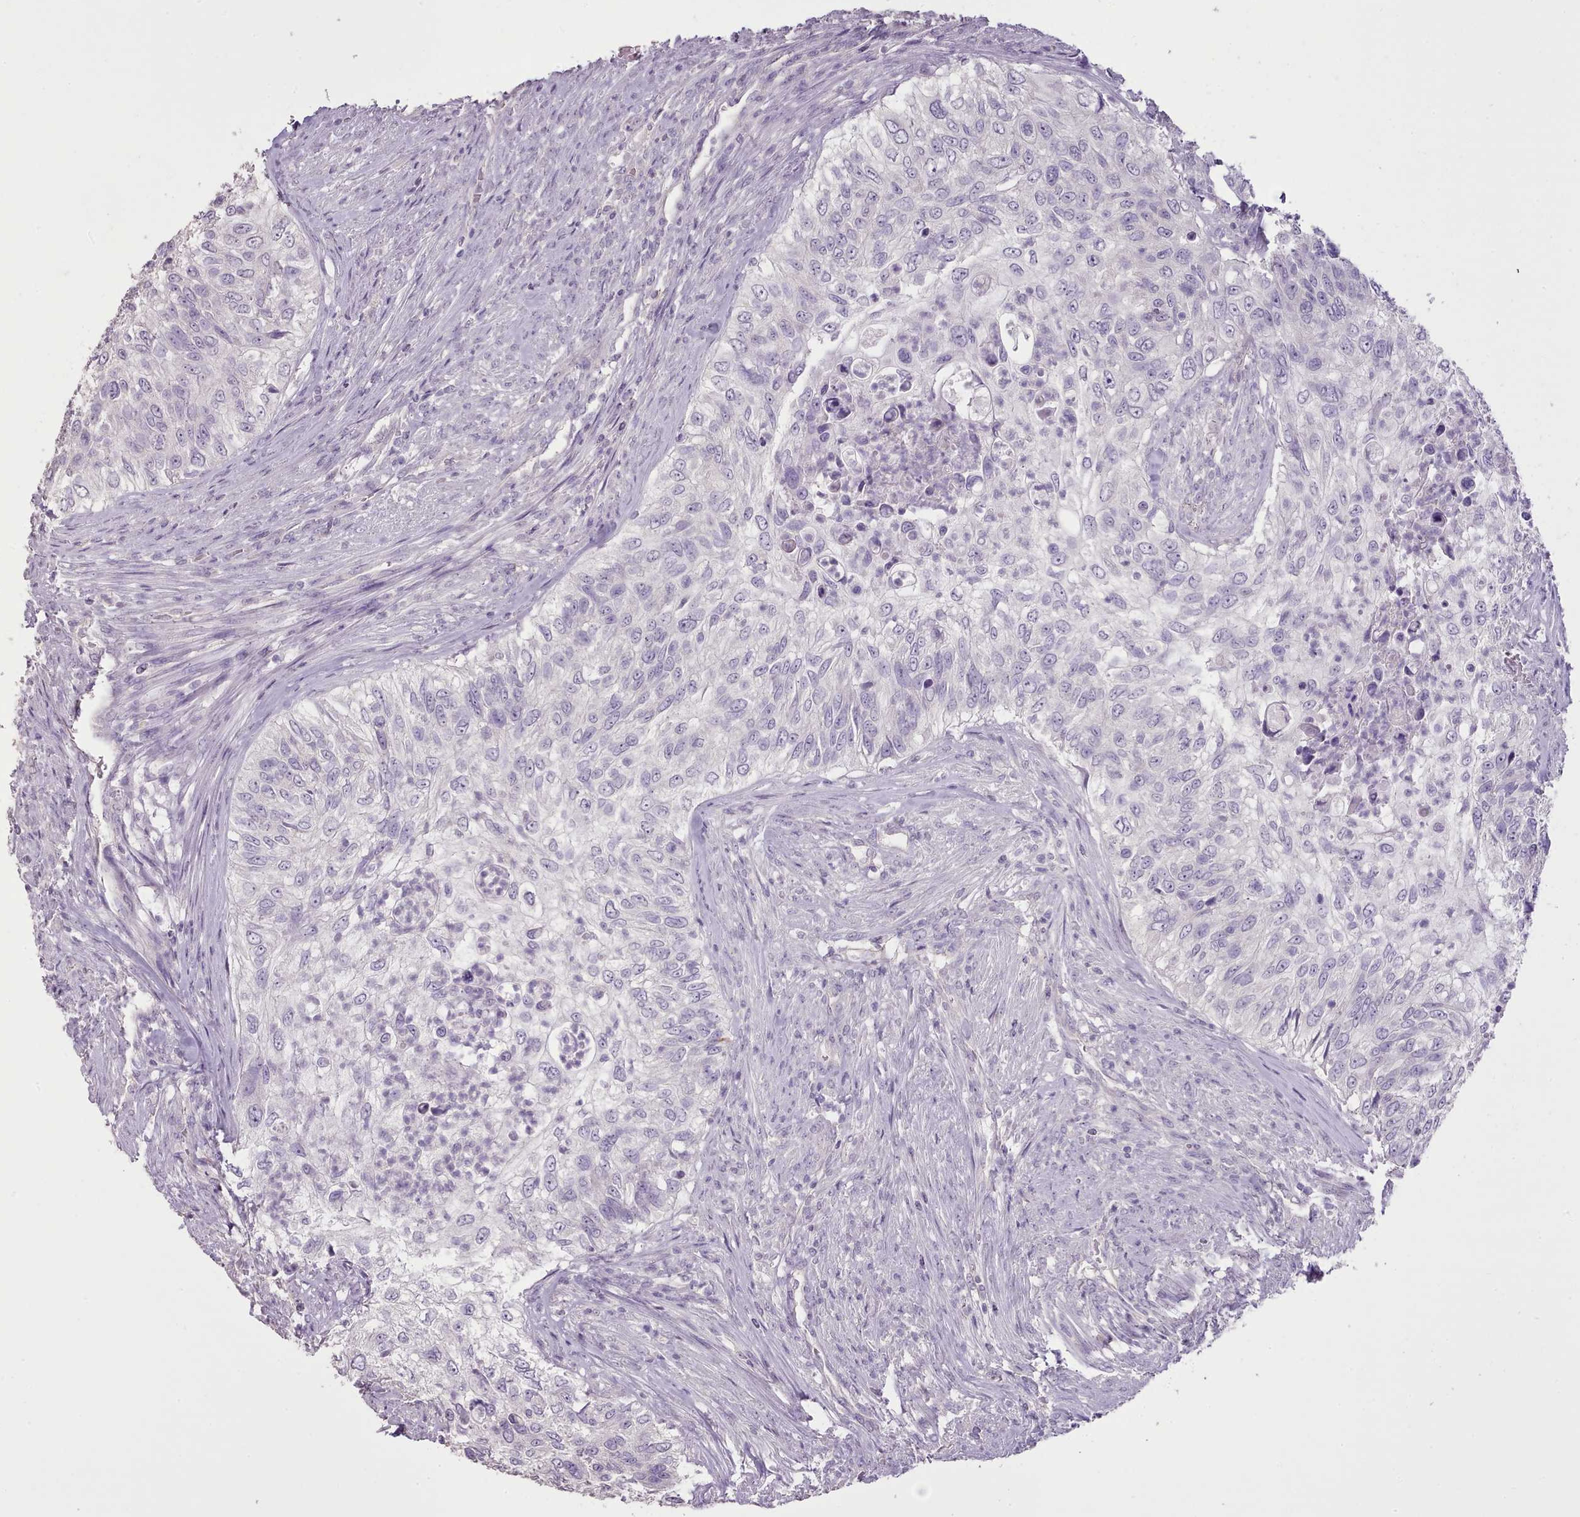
{"staining": {"intensity": "negative", "quantity": "none", "location": "none"}, "tissue": "urothelial cancer", "cell_type": "Tumor cells", "image_type": "cancer", "snomed": [{"axis": "morphology", "description": "Urothelial carcinoma, High grade"}, {"axis": "topography", "description": "Urinary bladder"}], "caption": "A high-resolution micrograph shows IHC staining of urothelial cancer, which demonstrates no significant expression in tumor cells. (DAB IHC visualized using brightfield microscopy, high magnification).", "gene": "BLOC1S2", "patient": {"sex": "female", "age": 60}}